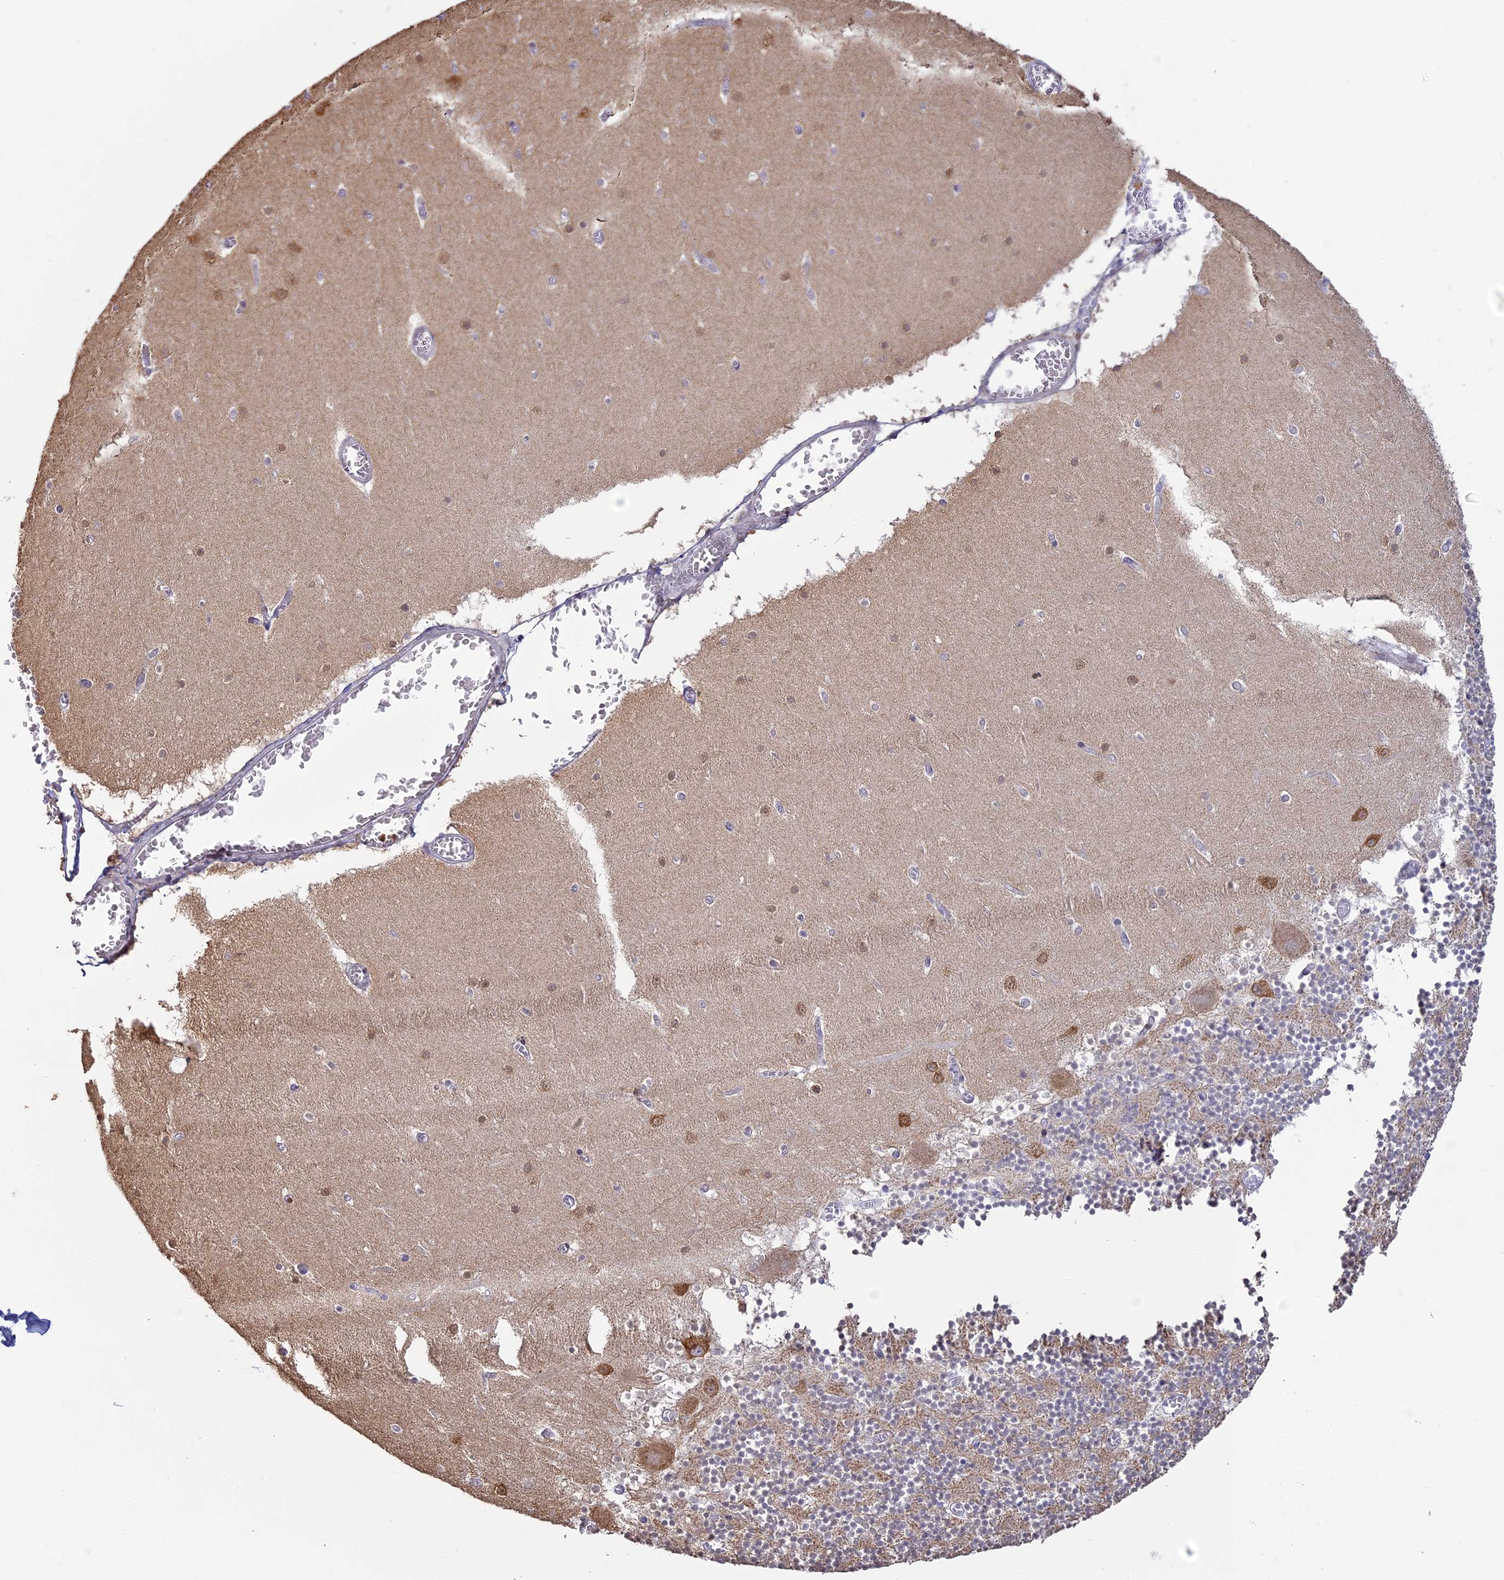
{"staining": {"intensity": "negative", "quantity": "none", "location": "none"}, "tissue": "cerebellum", "cell_type": "Cells in granular layer", "image_type": "normal", "snomed": [{"axis": "morphology", "description": "Normal tissue, NOS"}, {"axis": "topography", "description": "Cerebellum"}], "caption": "The micrograph exhibits no staining of cells in granular layer in benign cerebellum.", "gene": "APOBR", "patient": {"sex": "female", "age": 28}}